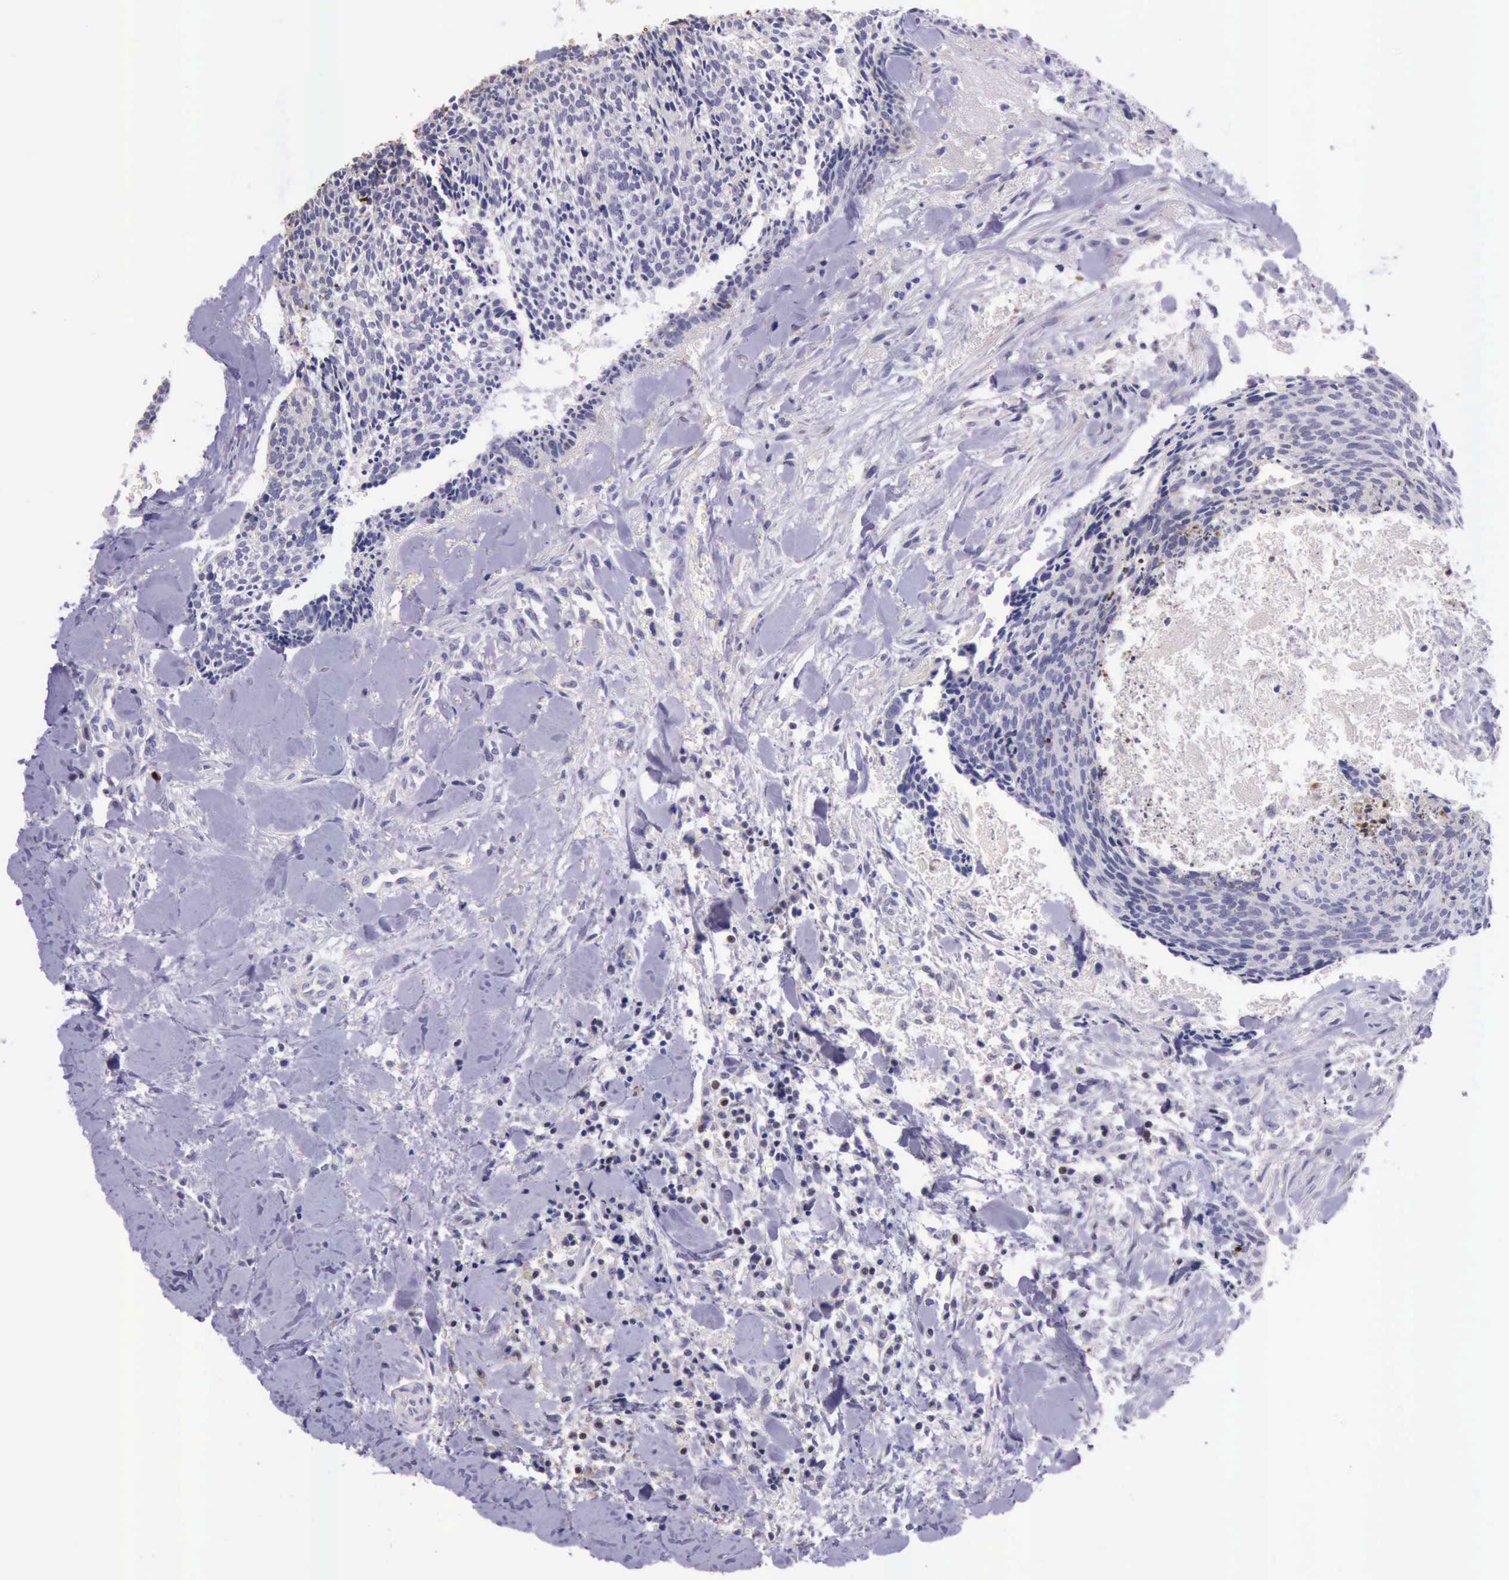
{"staining": {"intensity": "negative", "quantity": "none", "location": "none"}, "tissue": "head and neck cancer", "cell_type": "Tumor cells", "image_type": "cancer", "snomed": [{"axis": "morphology", "description": "Squamous cell carcinoma, NOS"}, {"axis": "topography", "description": "Salivary gland"}, {"axis": "topography", "description": "Head-Neck"}], "caption": "DAB (3,3'-diaminobenzidine) immunohistochemical staining of human squamous cell carcinoma (head and neck) shows no significant positivity in tumor cells. (DAB immunohistochemistry (IHC) with hematoxylin counter stain).", "gene": "PARP1", "patient": {"sex": "male", "age": 70}}